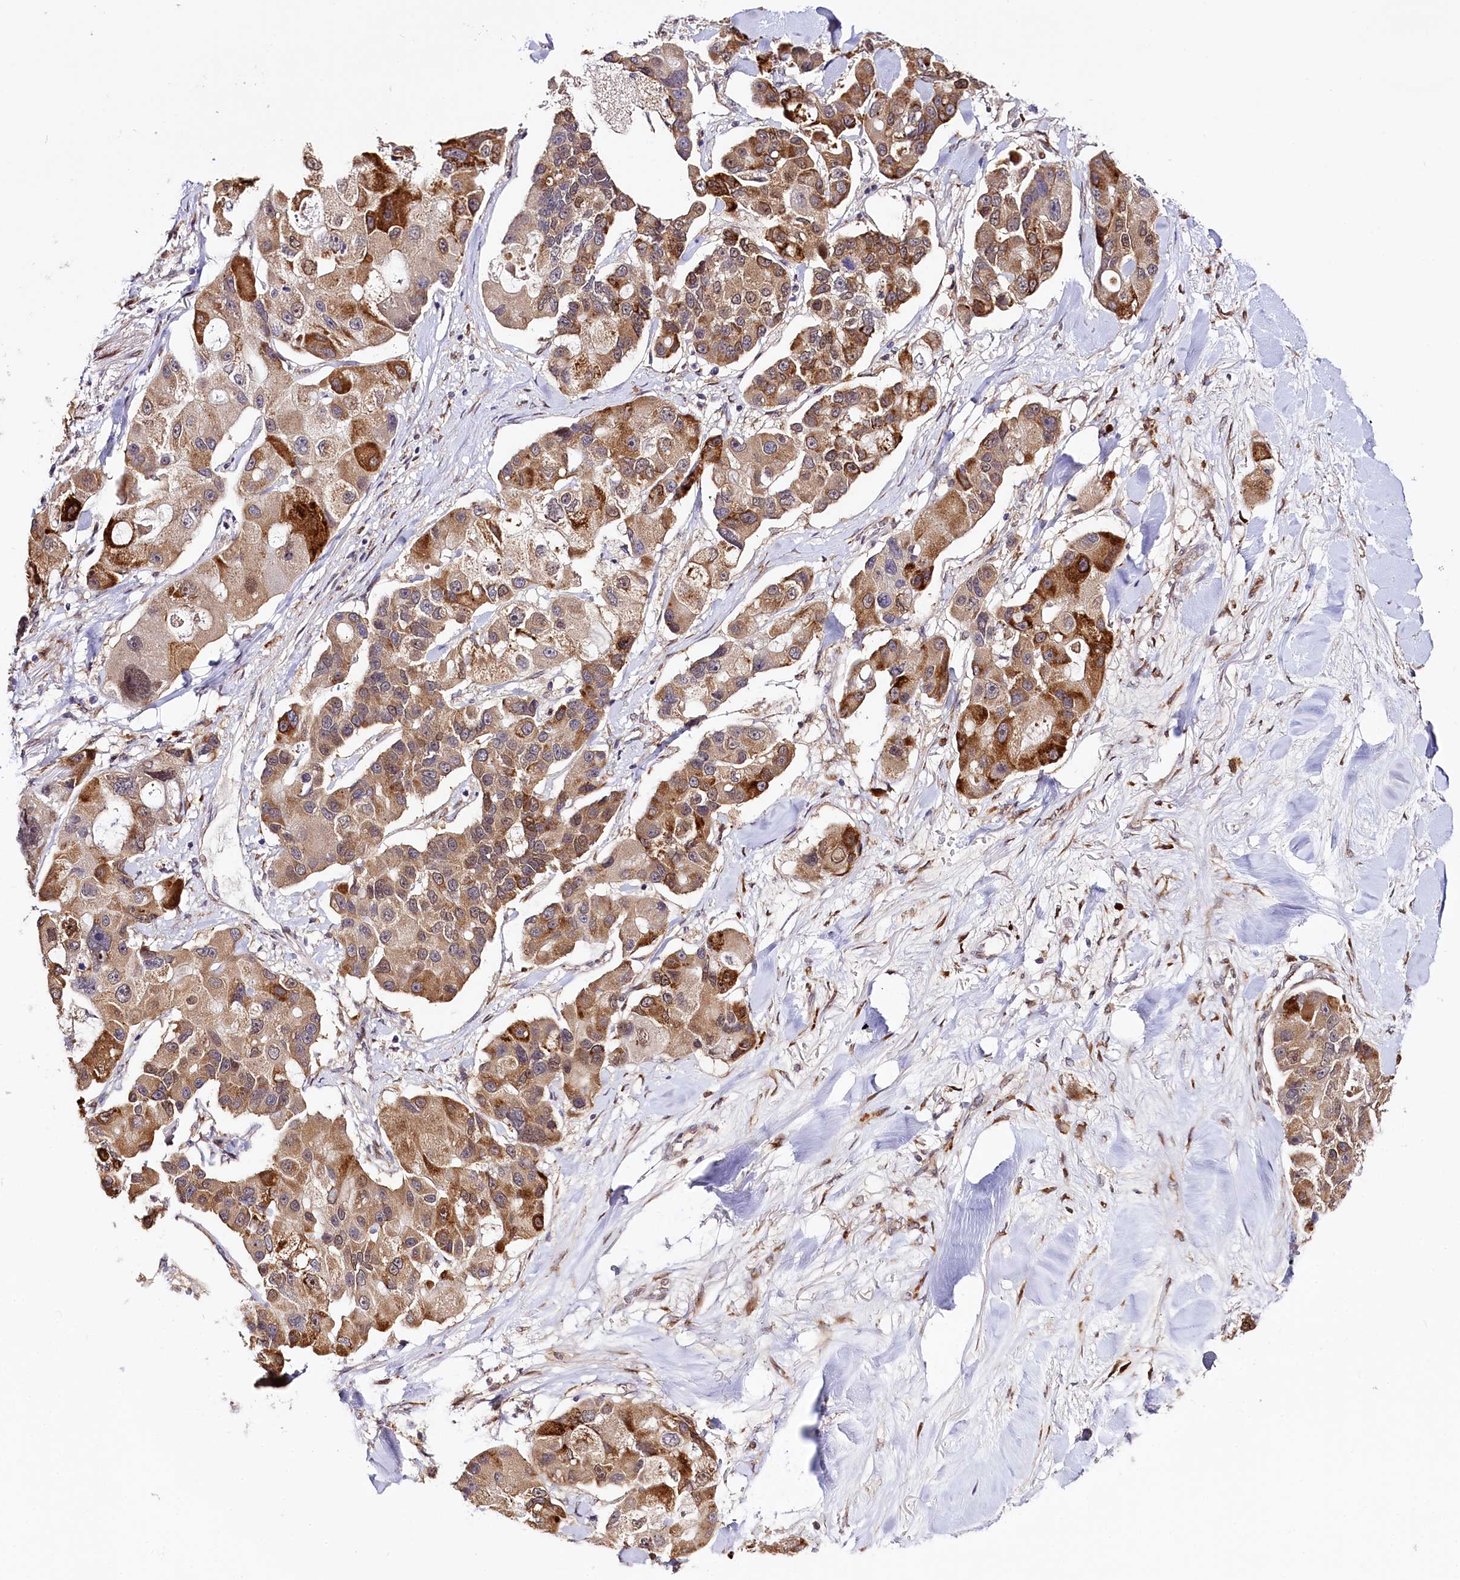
{"staining": {"intensity": "moderate", "quantity": ">75%", "location": "cytoplasmic/membranous"}, "tissue": "lung cancer", "cell_type": "Tumor cells", "image_type": "cancer", "snomed": [{"axis": "morphology", "description": "Adenocarcinoma, NOS"}, {"axis": "topography", "description": "Lung"}], "caption": "IHC image of human lung adenocarcinoma stained for a protein (brown), which demonstrates medium levels of moderate cytoplasmic/membranous positivity in approximately >75% of tumor cells.", "gene": "CUTC", "patient": {"sex": "female", "age": 54}}